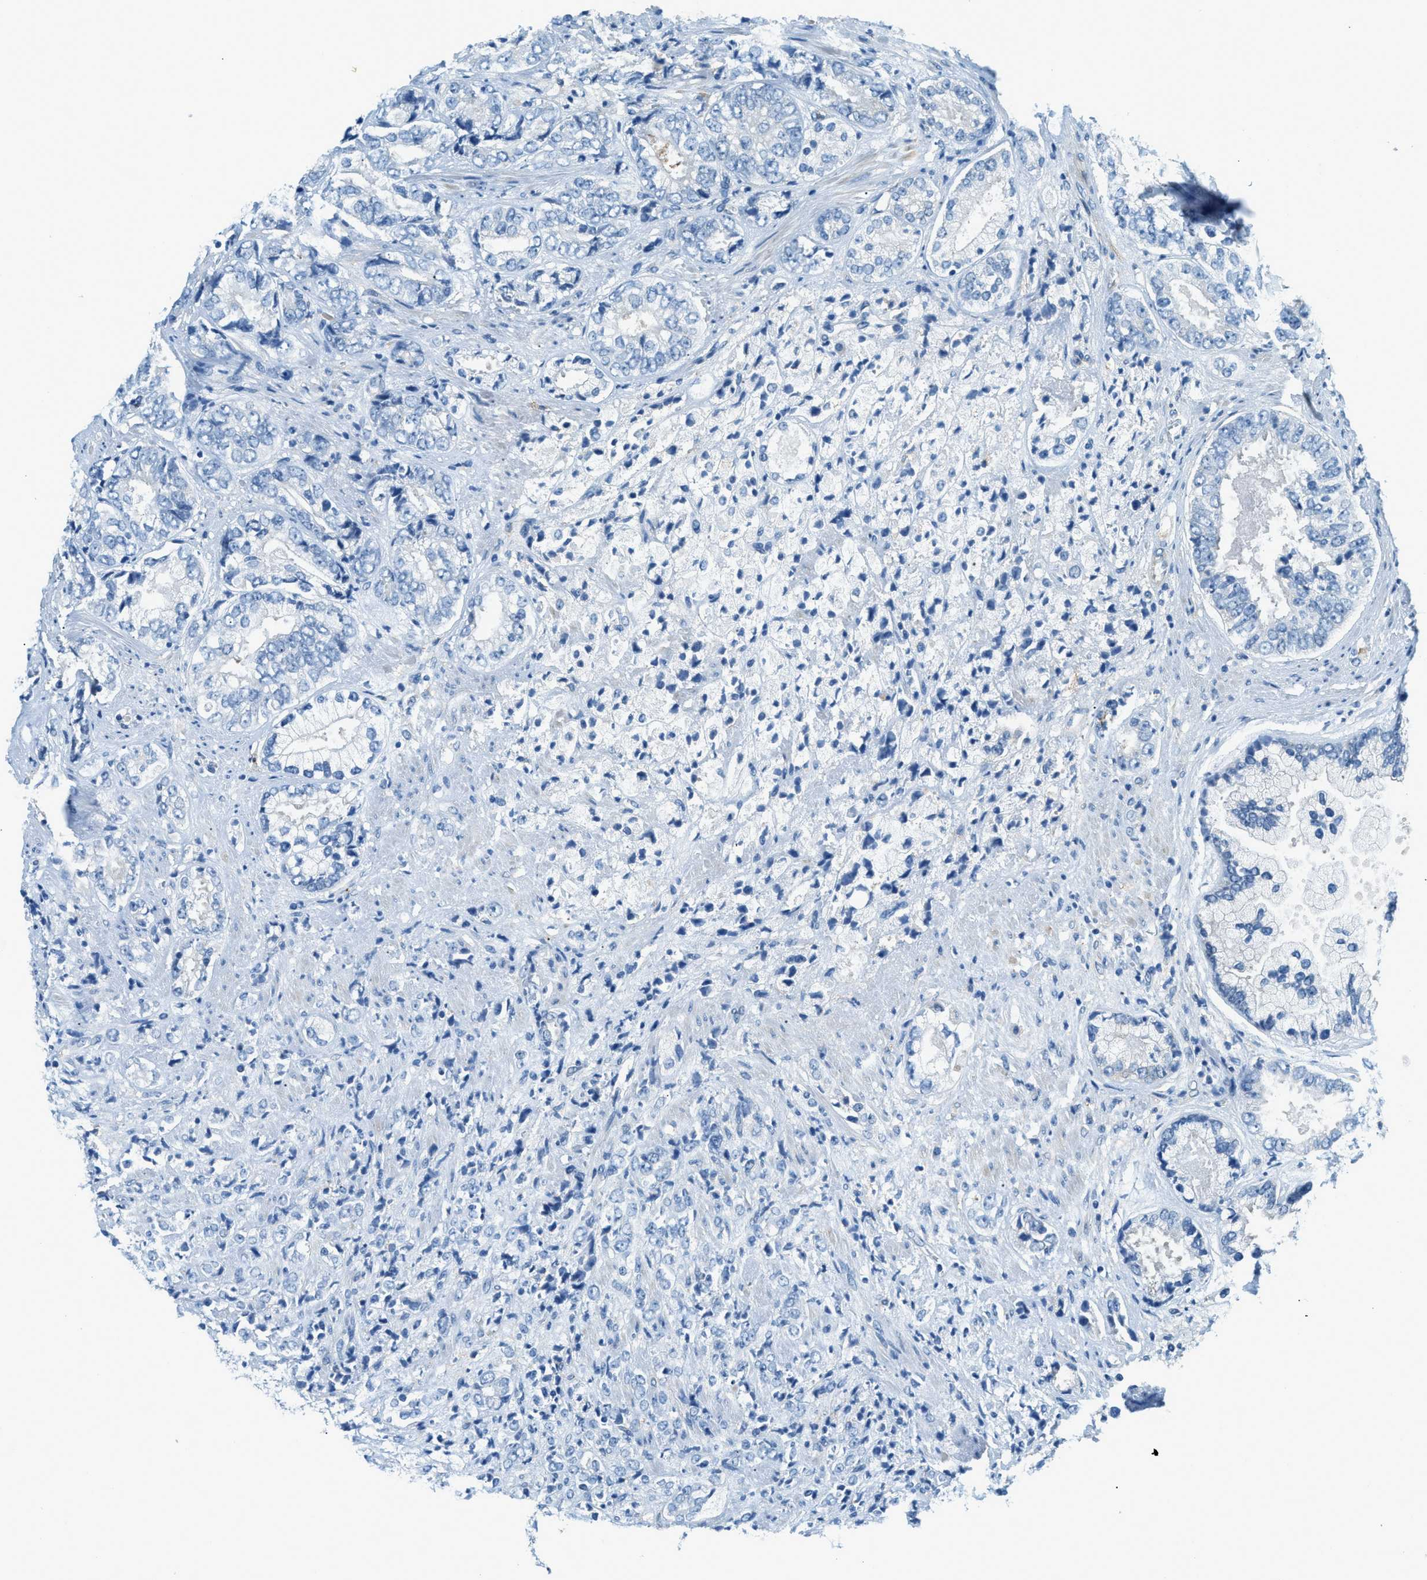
{"staining": {"intensity": "negative", "quantity": "none", "location": "none"}, "tissue": "prostate cancer", "cell_type": "Tumor cells", "image_type": "cancer", "snomed": [{"axis": "morphology", "description": "Adenocarcinoma, High grade"}, {"axis": "topography", "description": "Prostate"}], "caption": "A high-resolution photomicrograph shows immunohistochemistry (IHC) staining of prostate cancer (adenocarcinoma (high-grade)), which demonstrates no significant staining in tumor cells. Nuclei are stained in blue.", "gene": "ZNF367", "patient": {"sex": "male", "age": 61}}